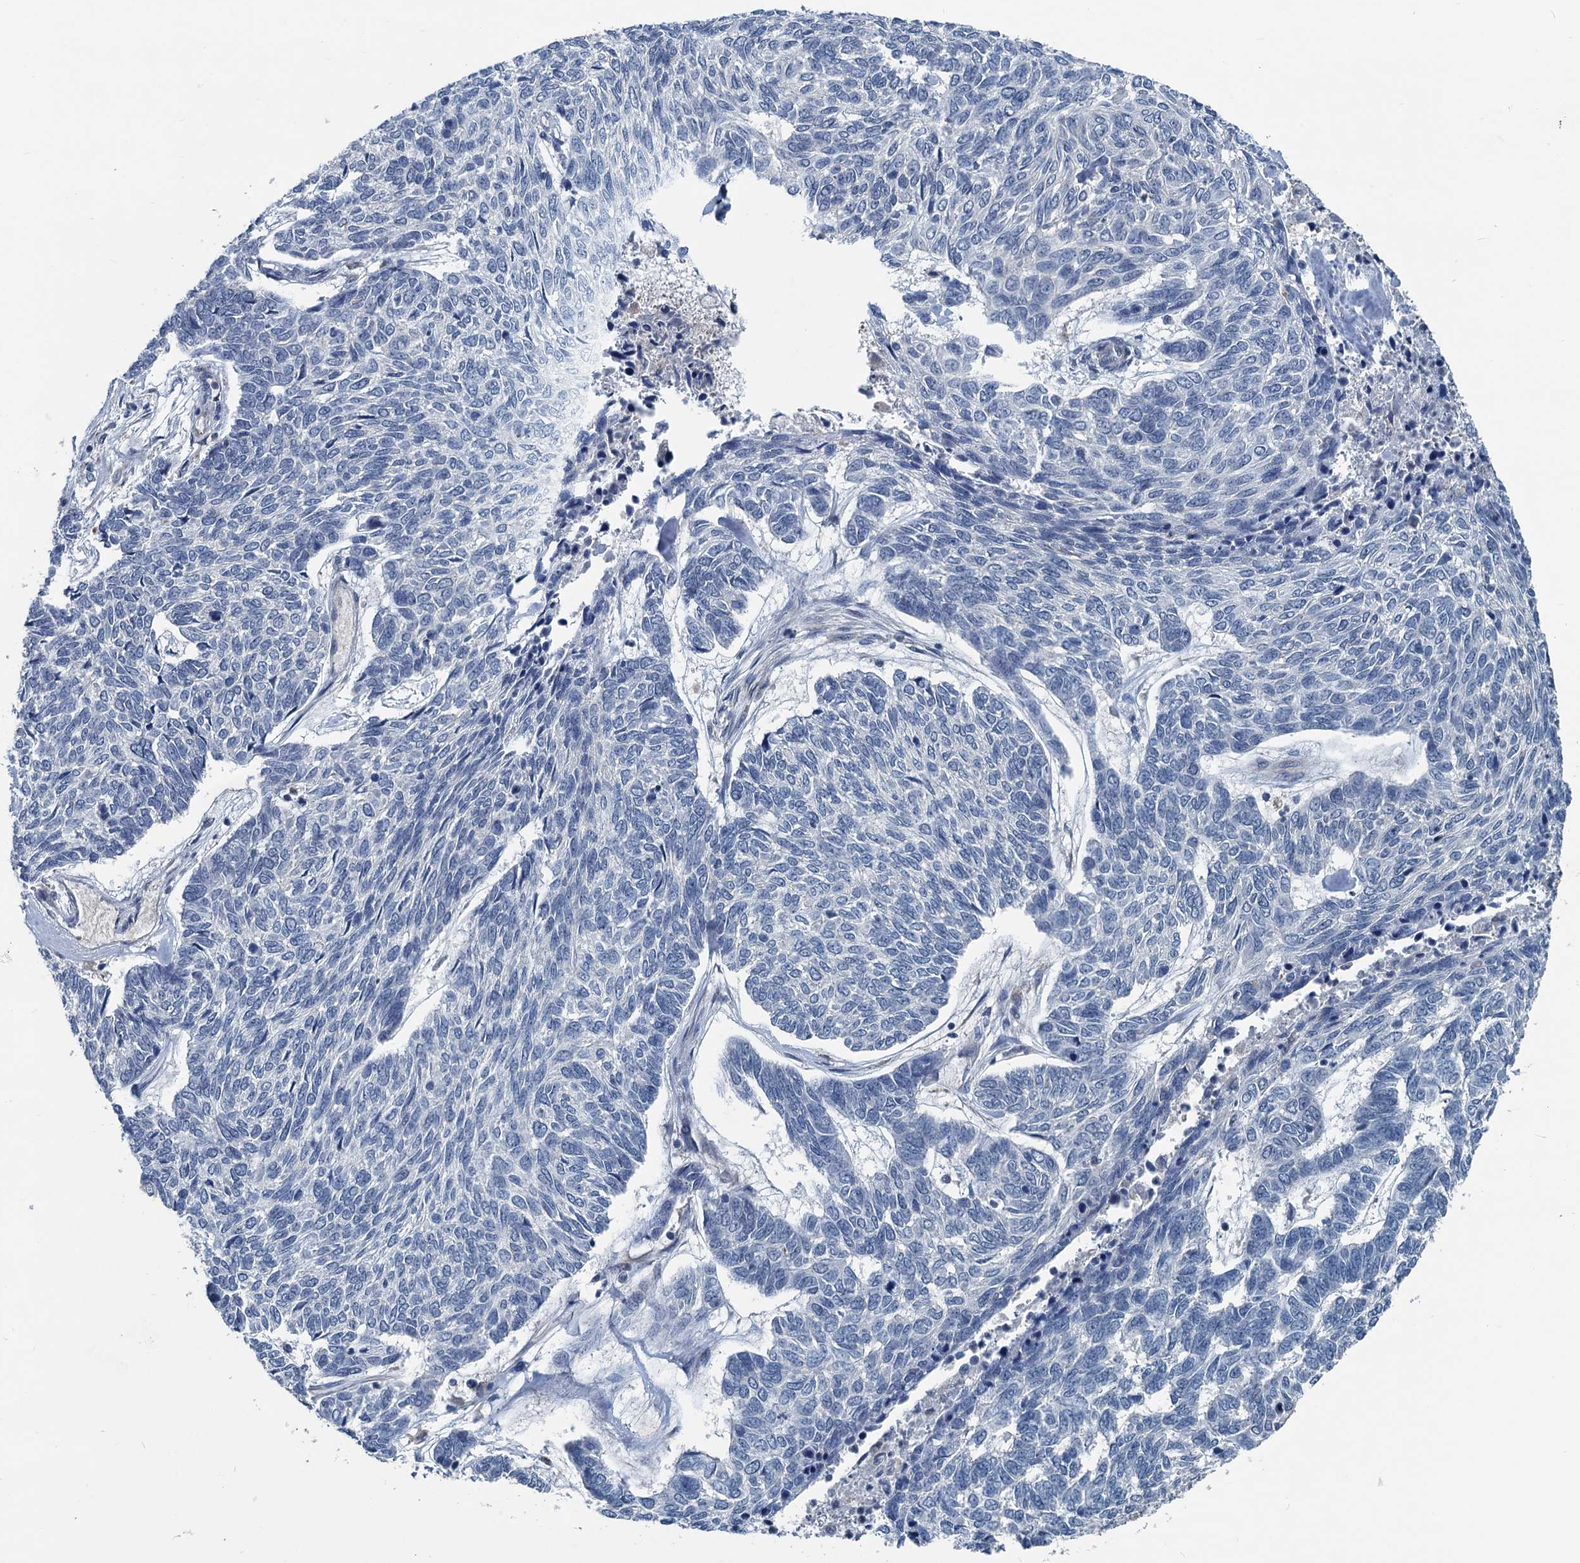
{"staining": {"intensity": "negative", "quantity": "none", "location": "none"}, "tissue": "skin cancer", "cell_type": "Tumor cells", "image_type": "cancer", "snomed": [{"axis": "morphology", "description": "Basal cell carcinoma"}, {"axis": "topography", "description": "Skin"}], "caption": "Tumor cells are negative for brown protein staining in basal cell carcinoma (skin). (DAB (3,3'-diaminobenzidine) IHC visualized using brightfield microscopy, high magnification).", "gene": "GCLM", "patient": {"sex": "female", "age": 65}}